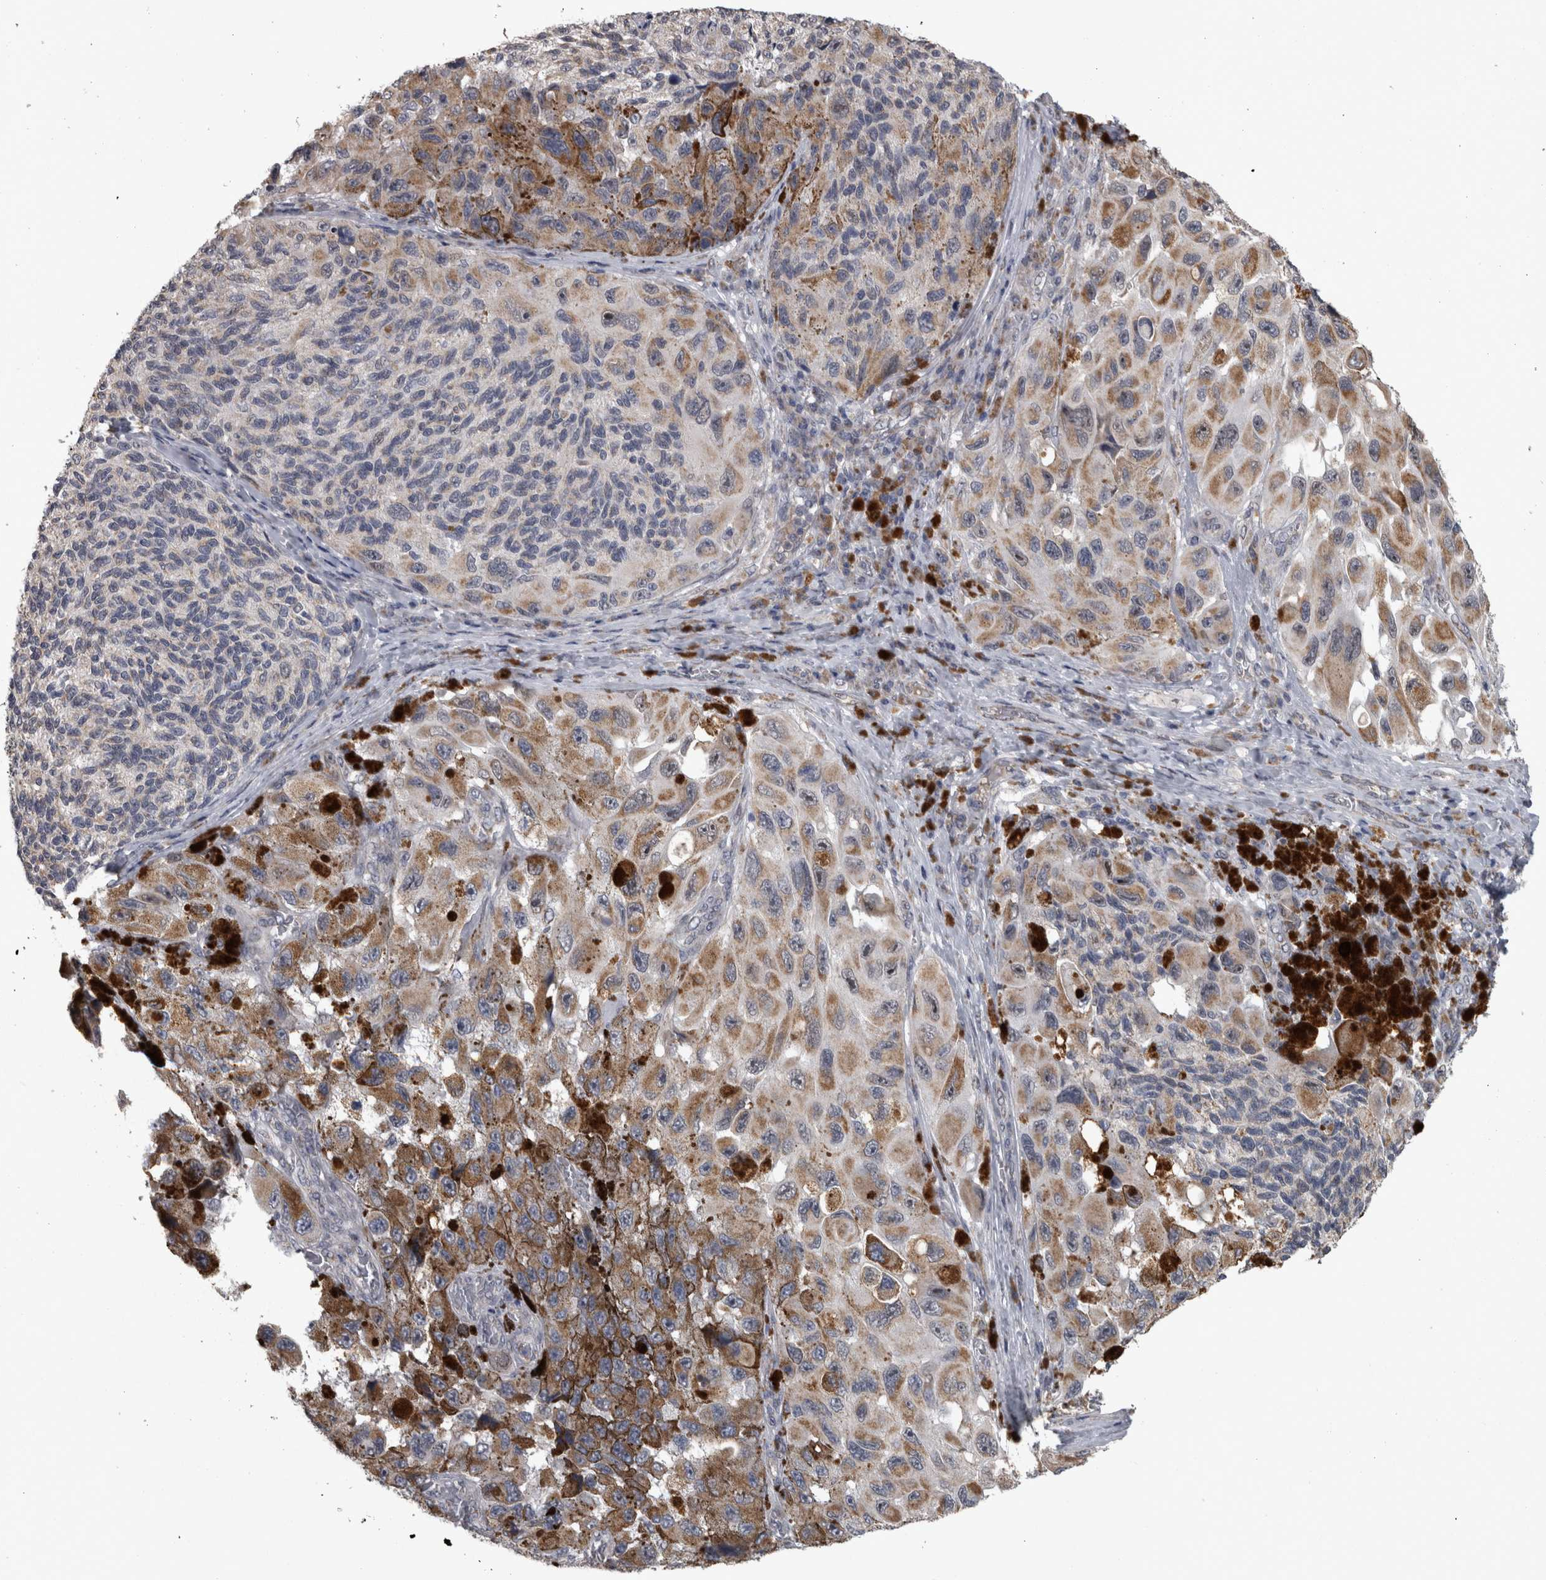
{"staining": {"intensity": "moderate", "quantity": ">75%", "location": "cytoplasmic/membranous"}, "tissue": "melanoma", "cell_type": "Tumor cells", "image_type": "cancer", "snomed": [{"axis": "morphology", "description": "Malignant melanoma, NOS"}, {"axis": "topography", "description": "Skin"}], "caption": "Melanoma stained with immunohistochemistry reveals moderate cytoplasmic/membranous staining in about >75% of tumor cells.", "gene": "DBT", "patient": {"sex": "female", "age": 73}}